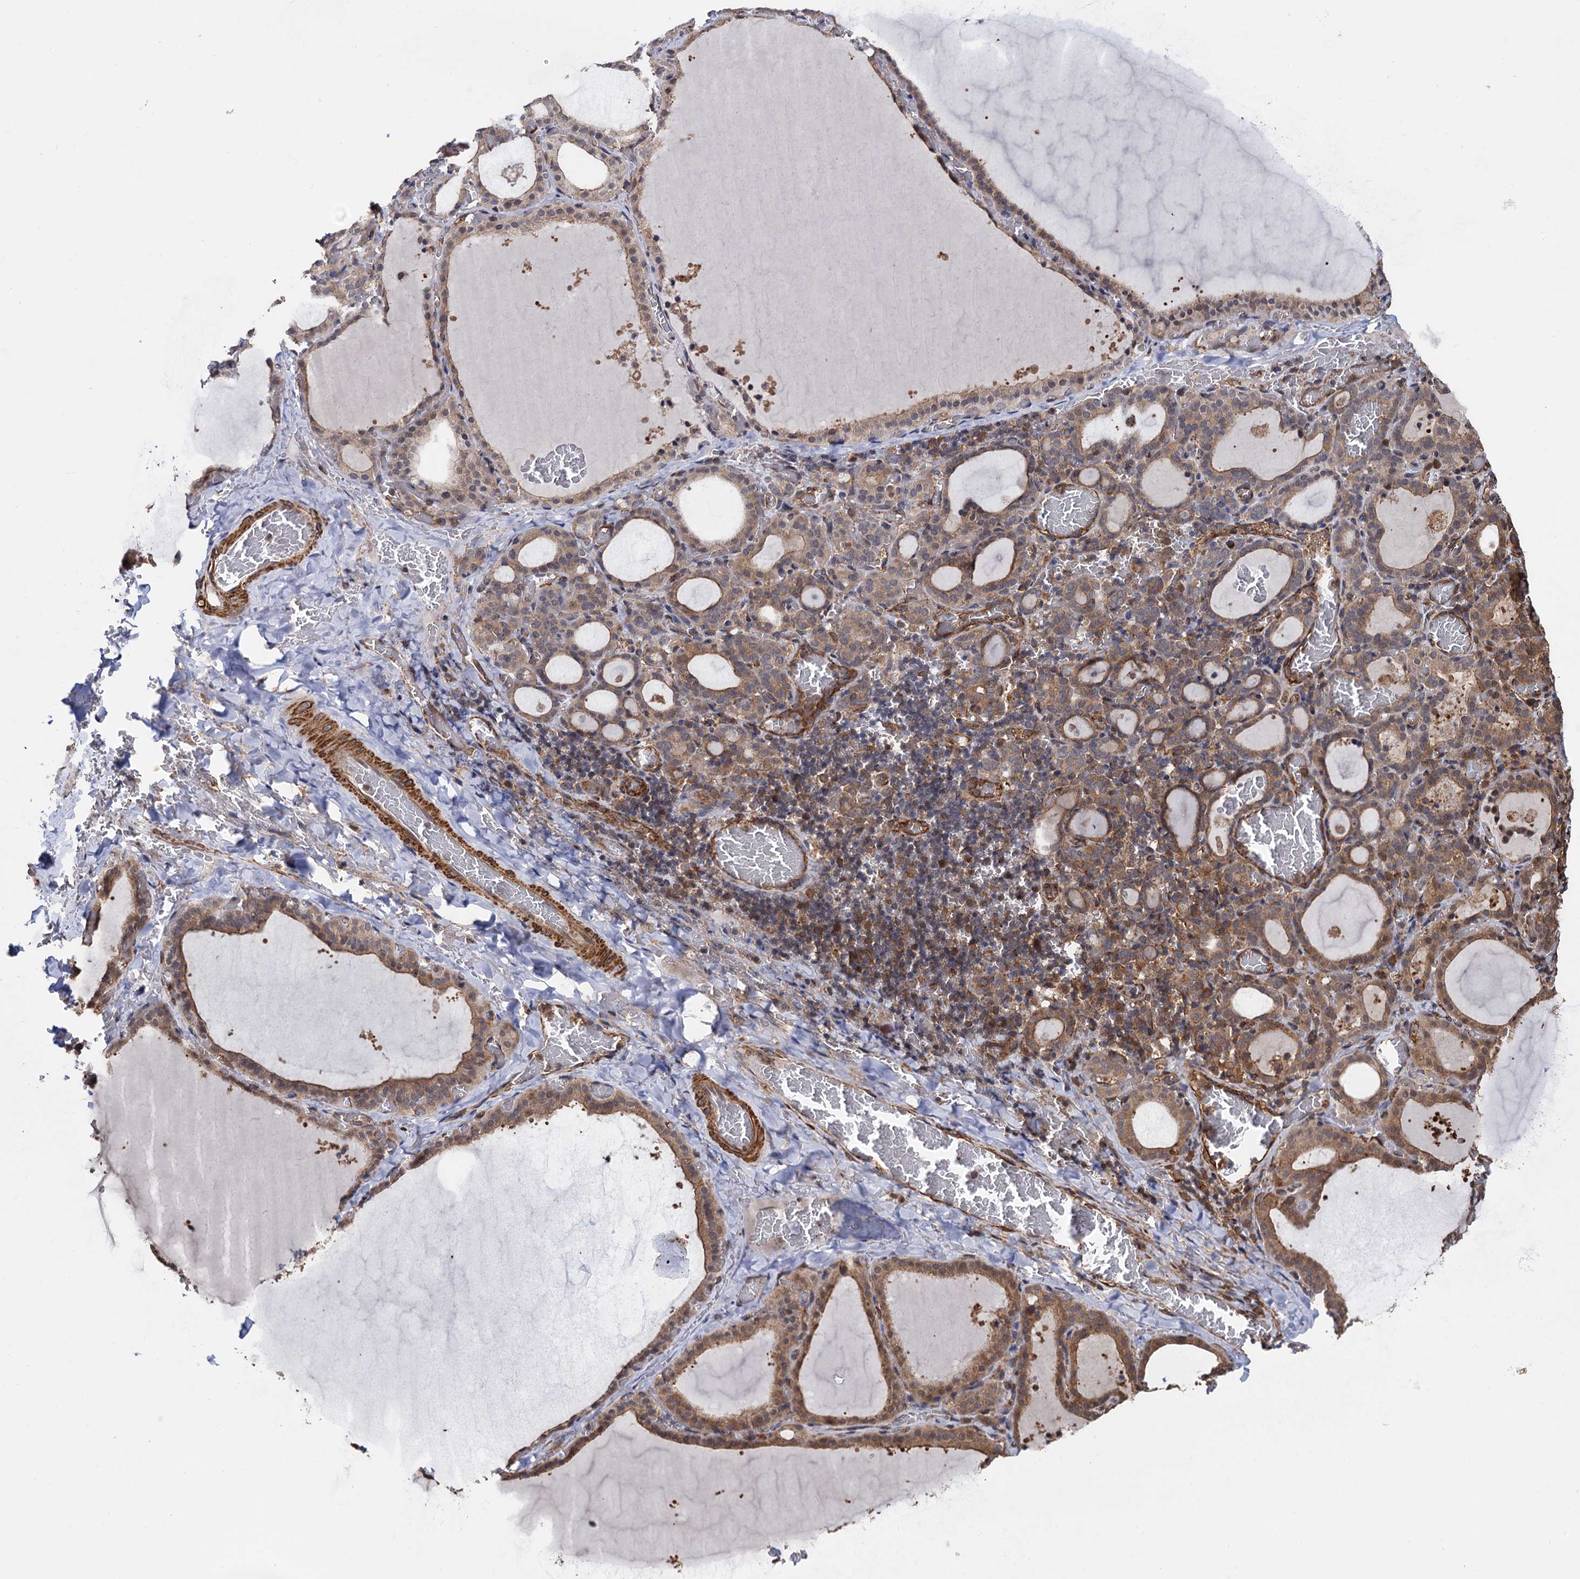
{"staining": {"intensity": "moderate", "quantity": ">75%", "location": "cytoplasmic/membranous"}, "tissue": "thyroid gland", "cell_type": "Glandular cells", "image_type": "normal", "snomed": [{"axis": "morphology", "description": "Normal tissue, NOS"}, {"axis": "topography", "description": "Thyroid gland"}], "caption": "Human thyroid gland stained with a brown dye reveals moderate cytoplasmic/membranous positive expression in about >75% of glandular cells.", "gene": "ATP8B4", "patient": {"sex": "female", "age": 39}}